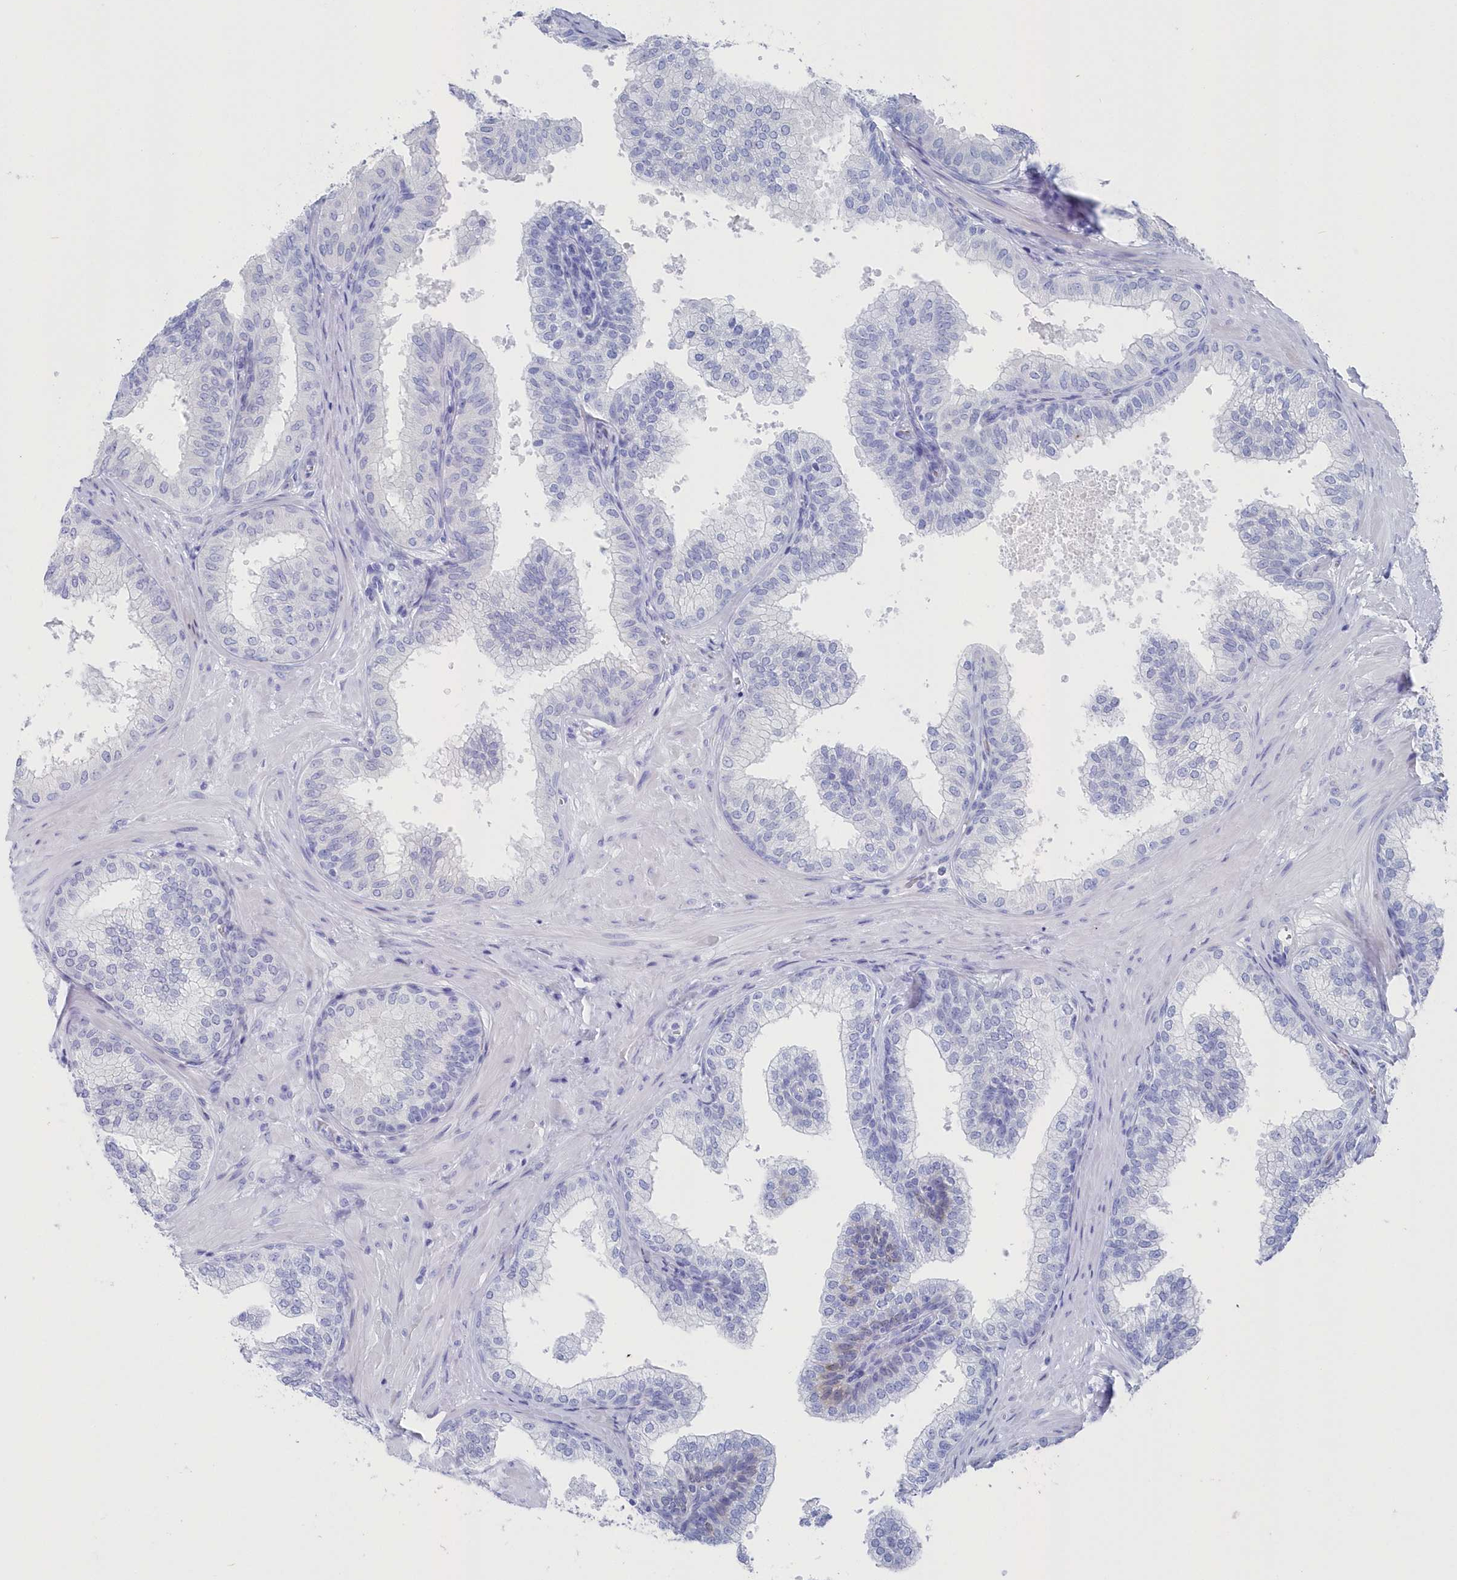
{"staining": {"intensity": "negative", "quantity": "none", "location": "none"}, "tissue": "prostate", "cell_type": "Glandular cells", "image_type": "normal", "snomed": [{"axis": "morphology", "description": "Normal tissue, NOS"}, {"axis": "topography", "description": "Prostate"}], "caption": "Immunohistochemistry (IHC) photomicrograph of benign prostate stained for a protein (brown), which demonstrates no positivity in glandular cells.", "gene": "CSNK1G2", "patient": {"sex": "male", "age": 60}}